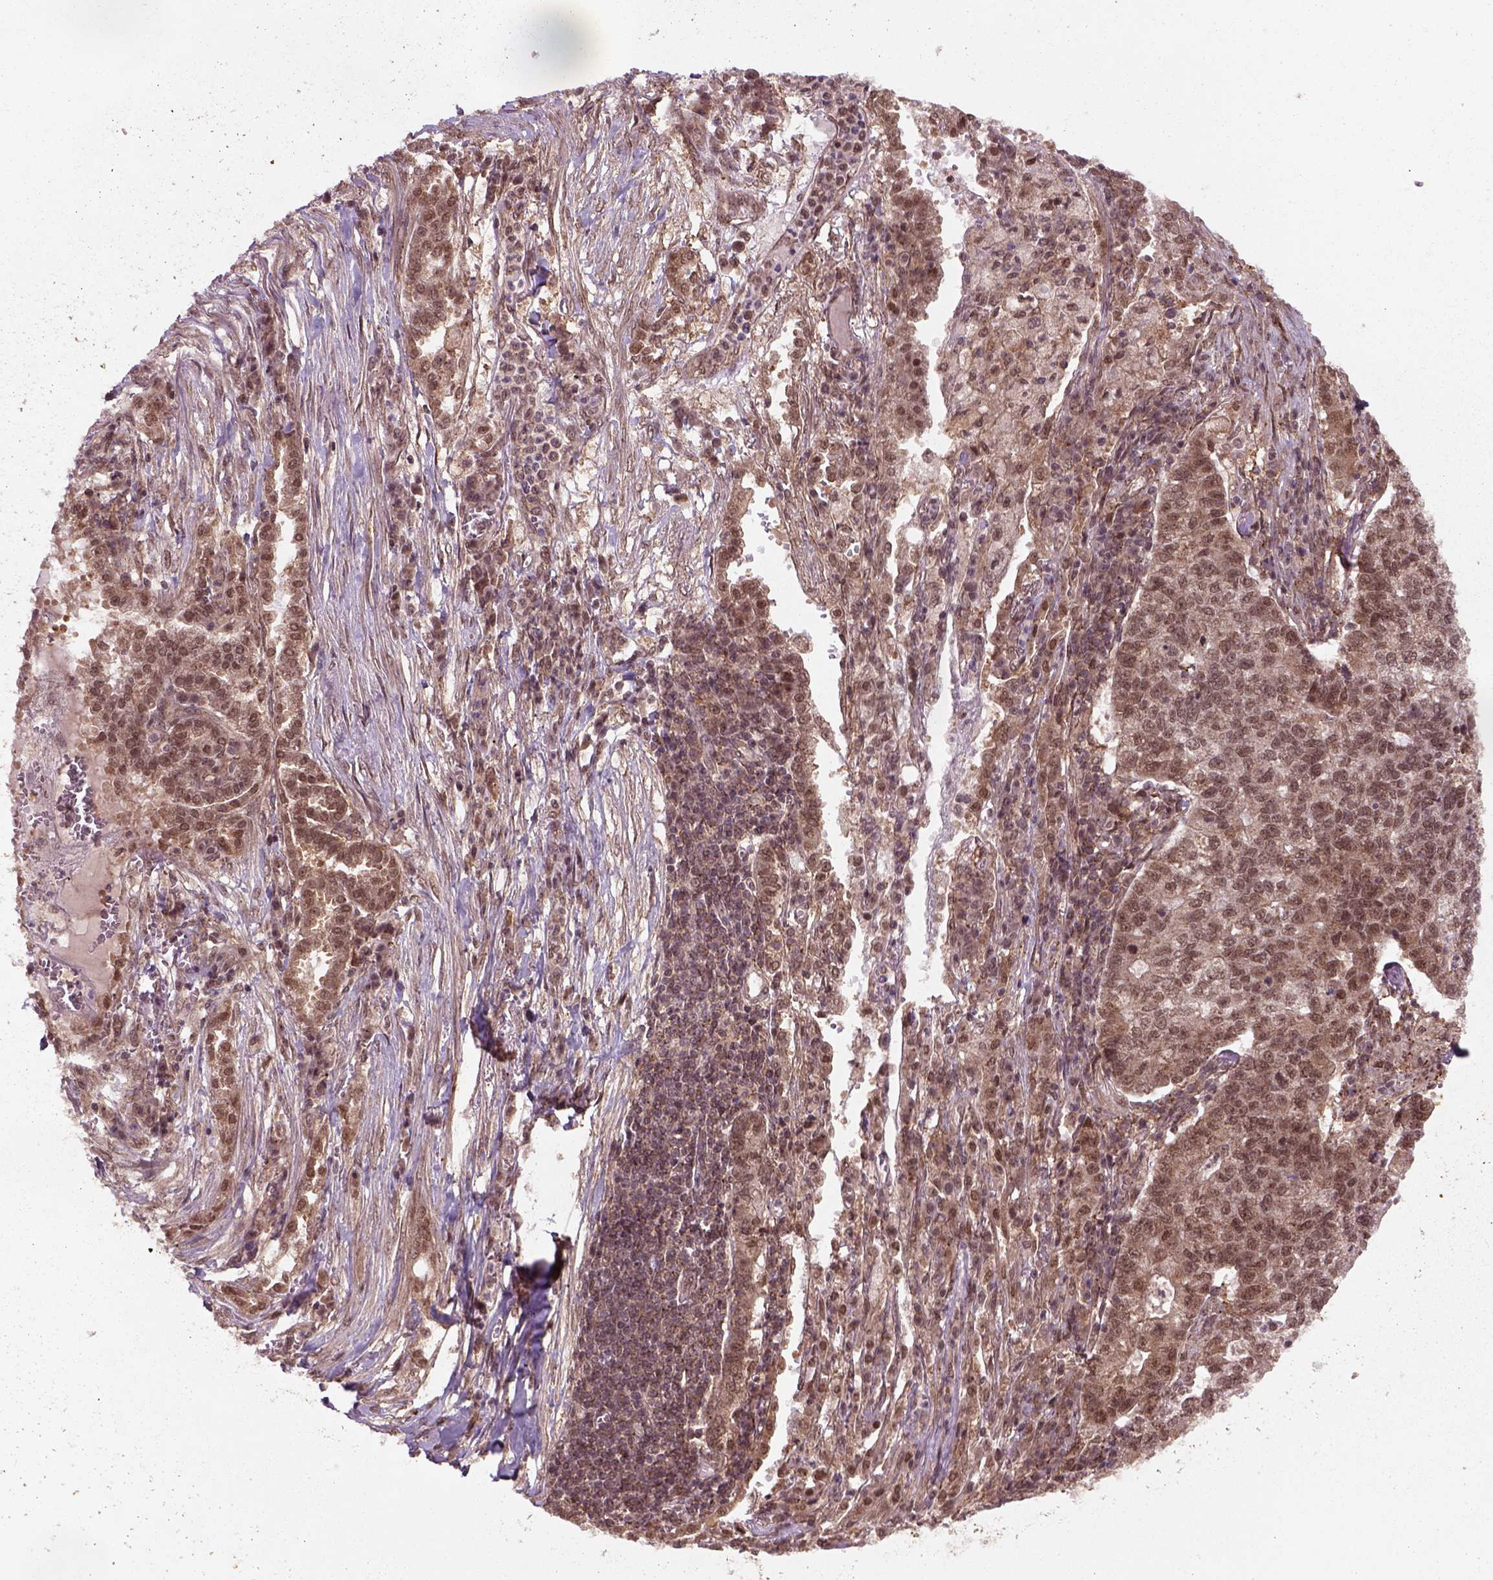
{"staining": {"intensity": "moderate", "quantity": ">75%", "location": "cytoplasmic/membranous,nuclear"}, "tissue": "lung cancer", "cell_type": "Tumor cells", "image_type": "cancer", "snomed": [{"axis": "morphology", "description": "Adenocarcinoma, NOS"}, {"axis": "topography", "description": "Lung"}], "caption": "This histopathology image exhibits lung adenocarcinoma stained with immunohistochemistry to label a protein in brown. The cytoplasmic/membranous and nuclear of tumor cells show moderate positivity for the protein. Nuclei are counter-stained blue.", "gene": "NUDT9", "patient": {"sex": "male", "age": 57}}